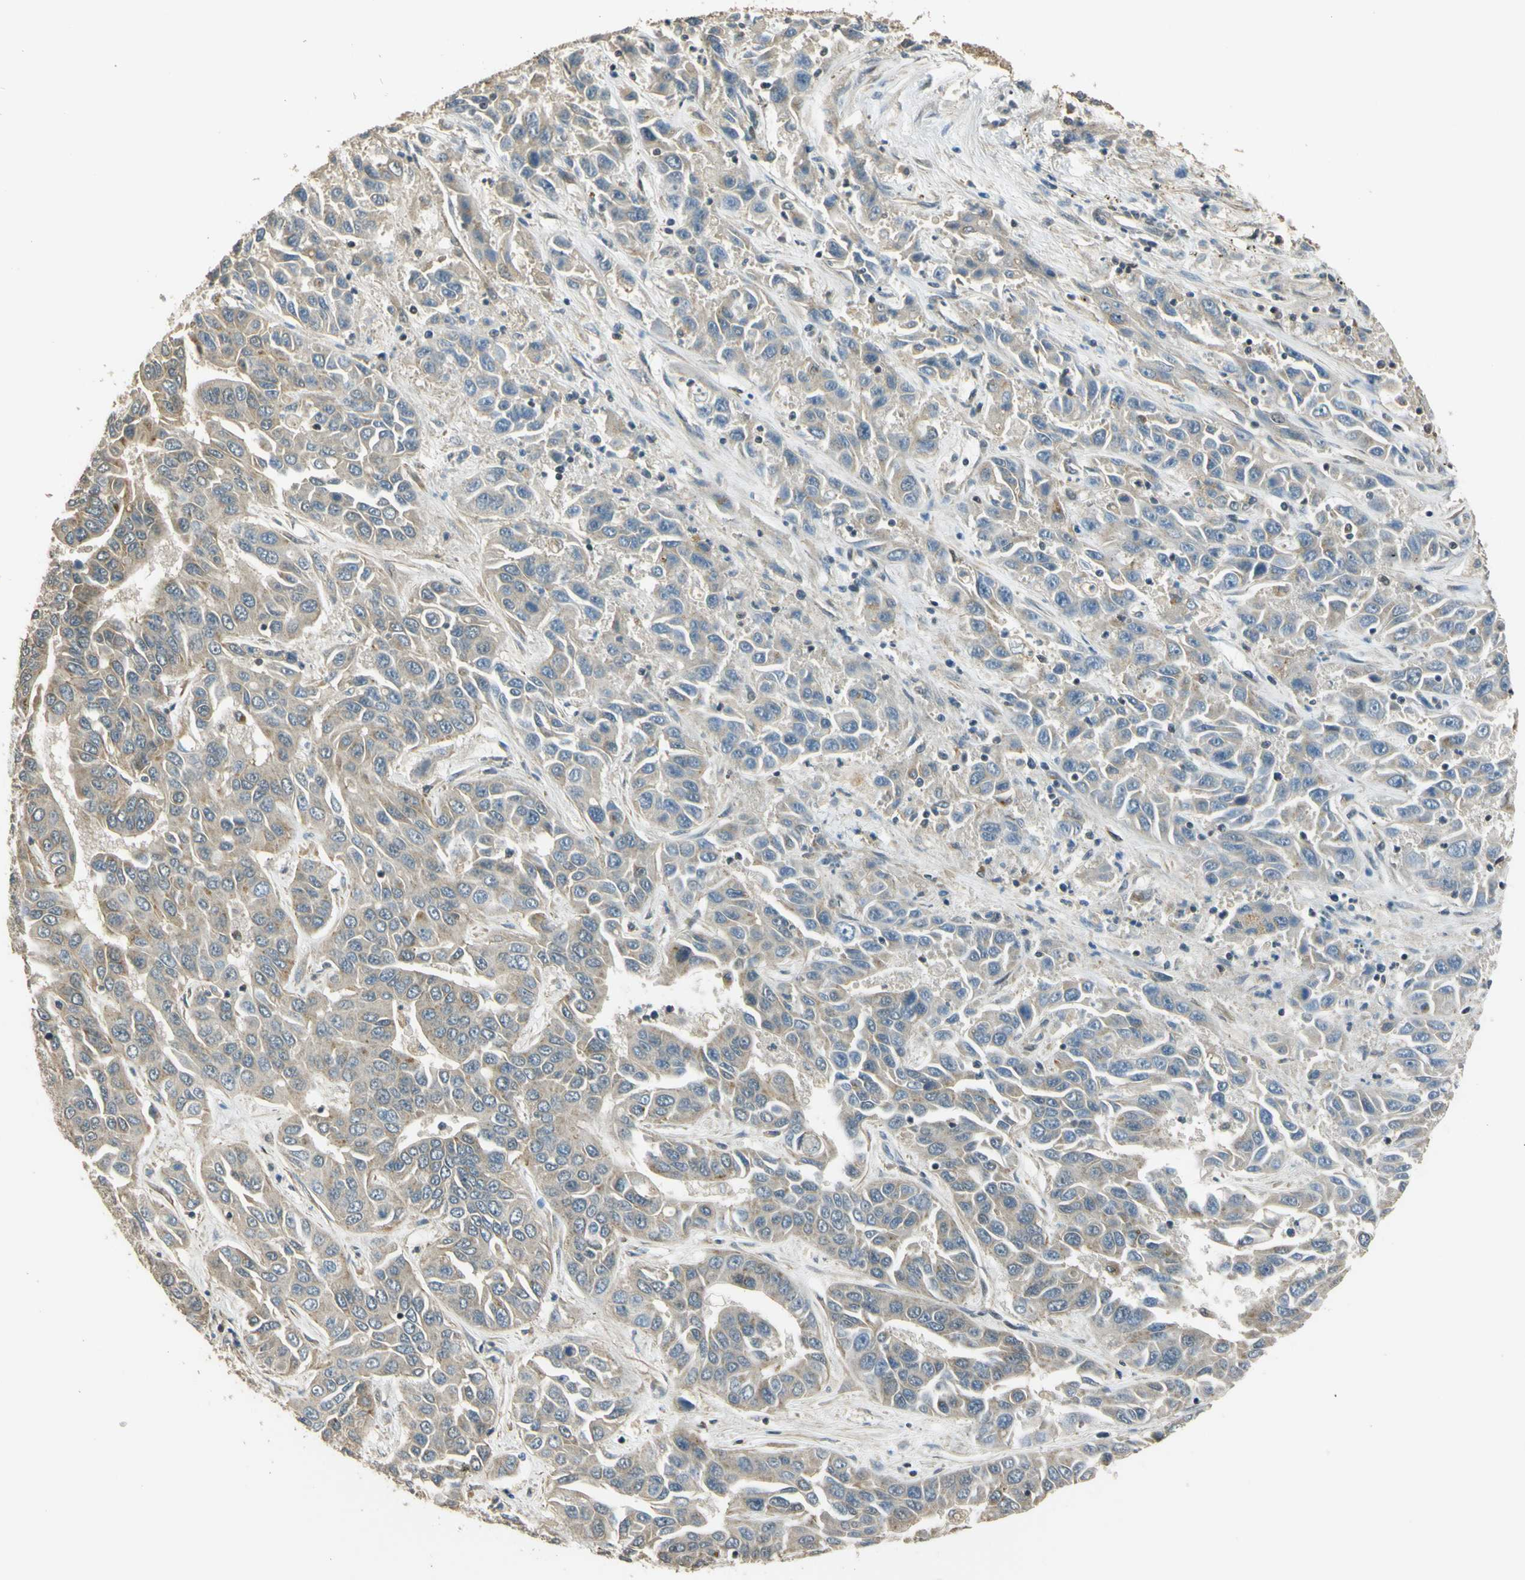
{"staining": {"intensity": "weak", "quantity": "<25%", "location": "cytoplasmic/membranous"}, "tissue": "liver cancer", "cell_type": "Tumor cells", "image_type": "cancer", "snomed": [{"axis": "morphology", "description": "Cholangiocarcinoma"}, {"axis": "topography", "description": "Liver"}], "caption": "This is a histopathology image of immunohistochemistry staining of liver cancer (cholangiocarcinoma), which shows no positivity in tumor cells.", "gene": "LAMTOR1", "patient": {"sex": "female", "age": 52}}